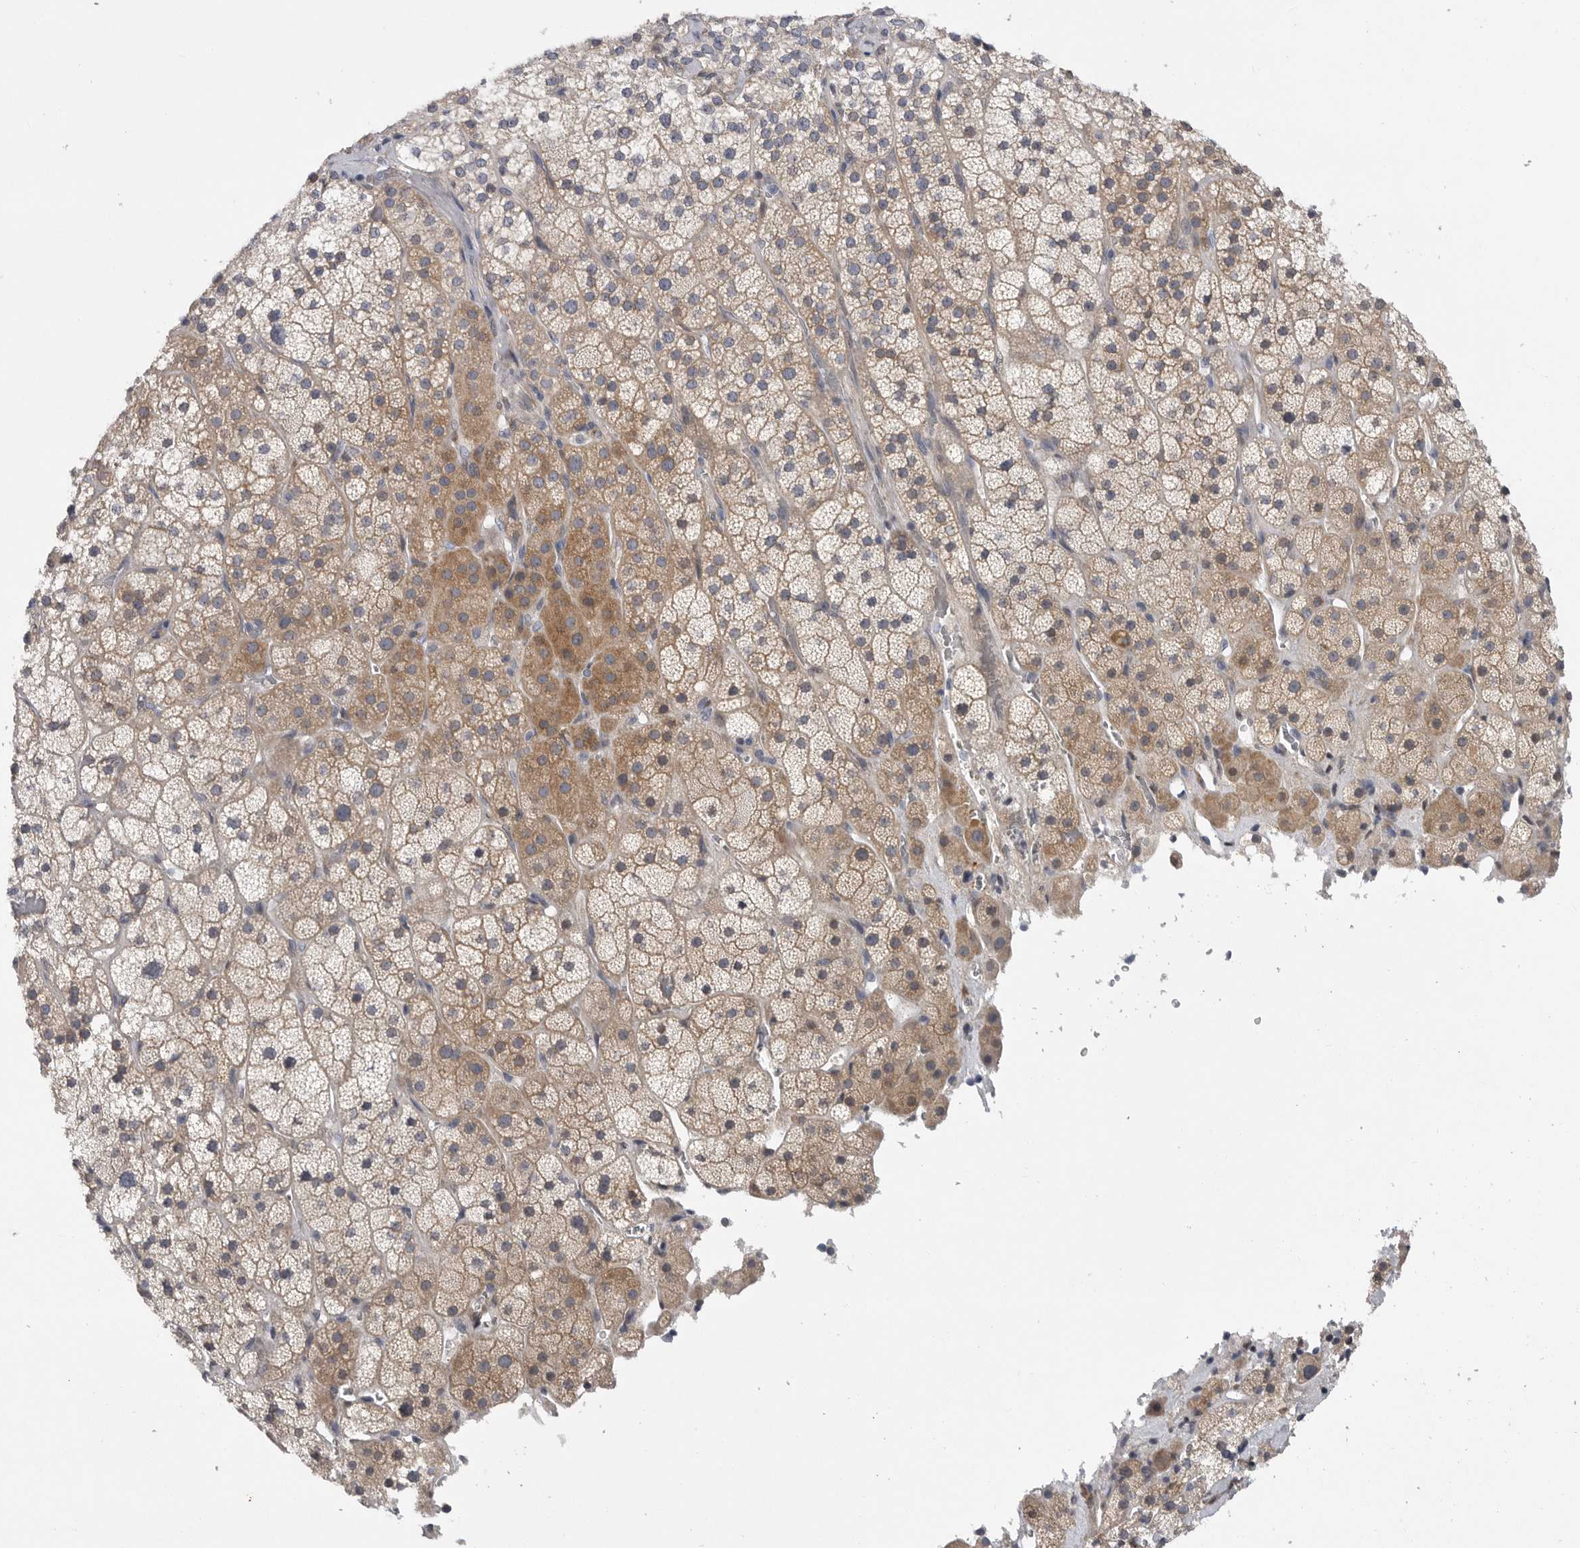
{"staining": {"intensity": "moderate", "quantity": "25%-75%", "location": "cytoplasmic/membranous"}, "tissue": "adrenal gland", "cell_type": "Glandular cells", "image_type": "normal", "snomed": [{"axis": "morphology", "description": "Normal tissue, NOS"}, {"axis": "topography", "description": "Adrenal gland"}], "caption": "Immunohistochemical staining of normal human adrenal gland exhibits moderate cytoplasmic/membranous protein positivity in approximately 25%-75% of glandular cells.", "gene": "FBXO43", "patient": {"sex": "male", "age": 57}}